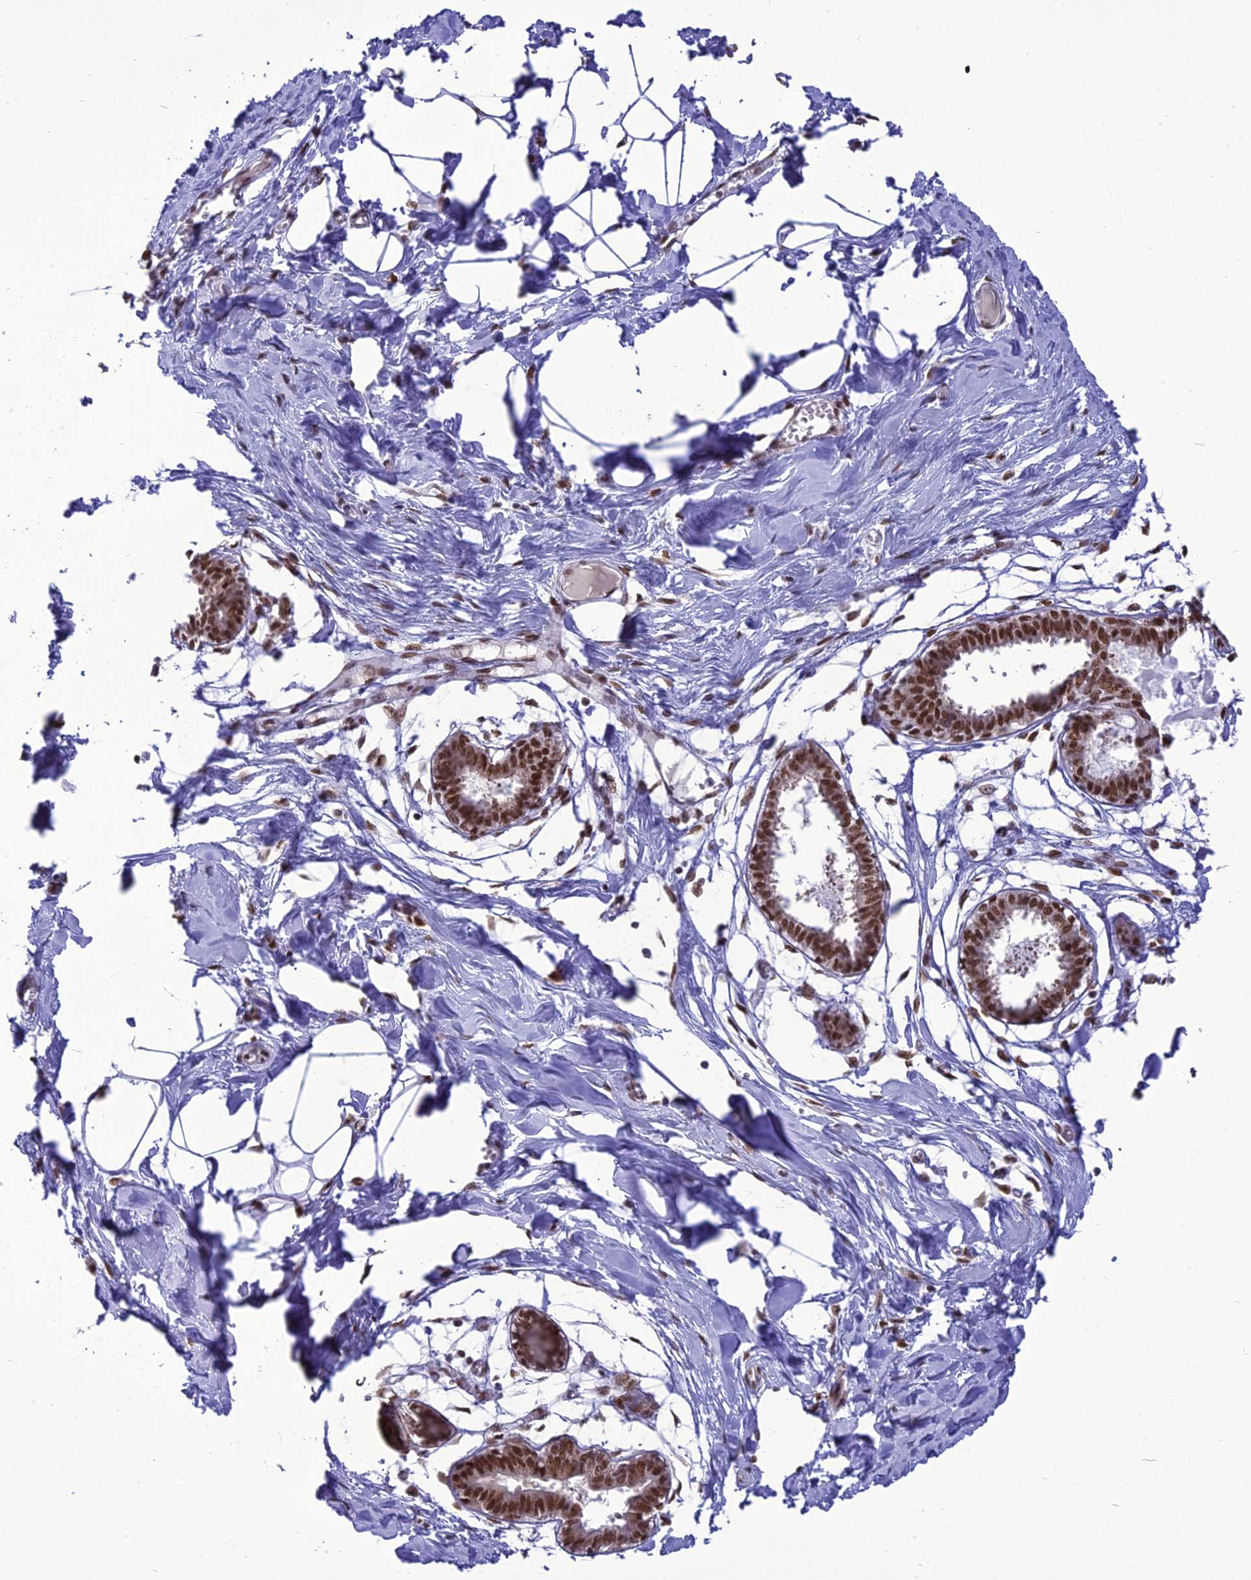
{"staining": {"intensity": "moderate", "quantity": ">75%", "location": "nuclear"}, "tissue": "breast", "cell_type": "Adipocytes", "image_type": "normal", "snomed": [{"axis": "morphology", "description": "Normal tissue, NOS"}, {"axis": "topography", "description": "Breast"}], "caption": "Unremarkable breast shows moderate nuclear expression in approximately >75% of adipocytes The protein is shown in brown color, while the nuclei are stained blue..", "gene": "DDX1", "patient": {"sex": "female", "age": 27}}